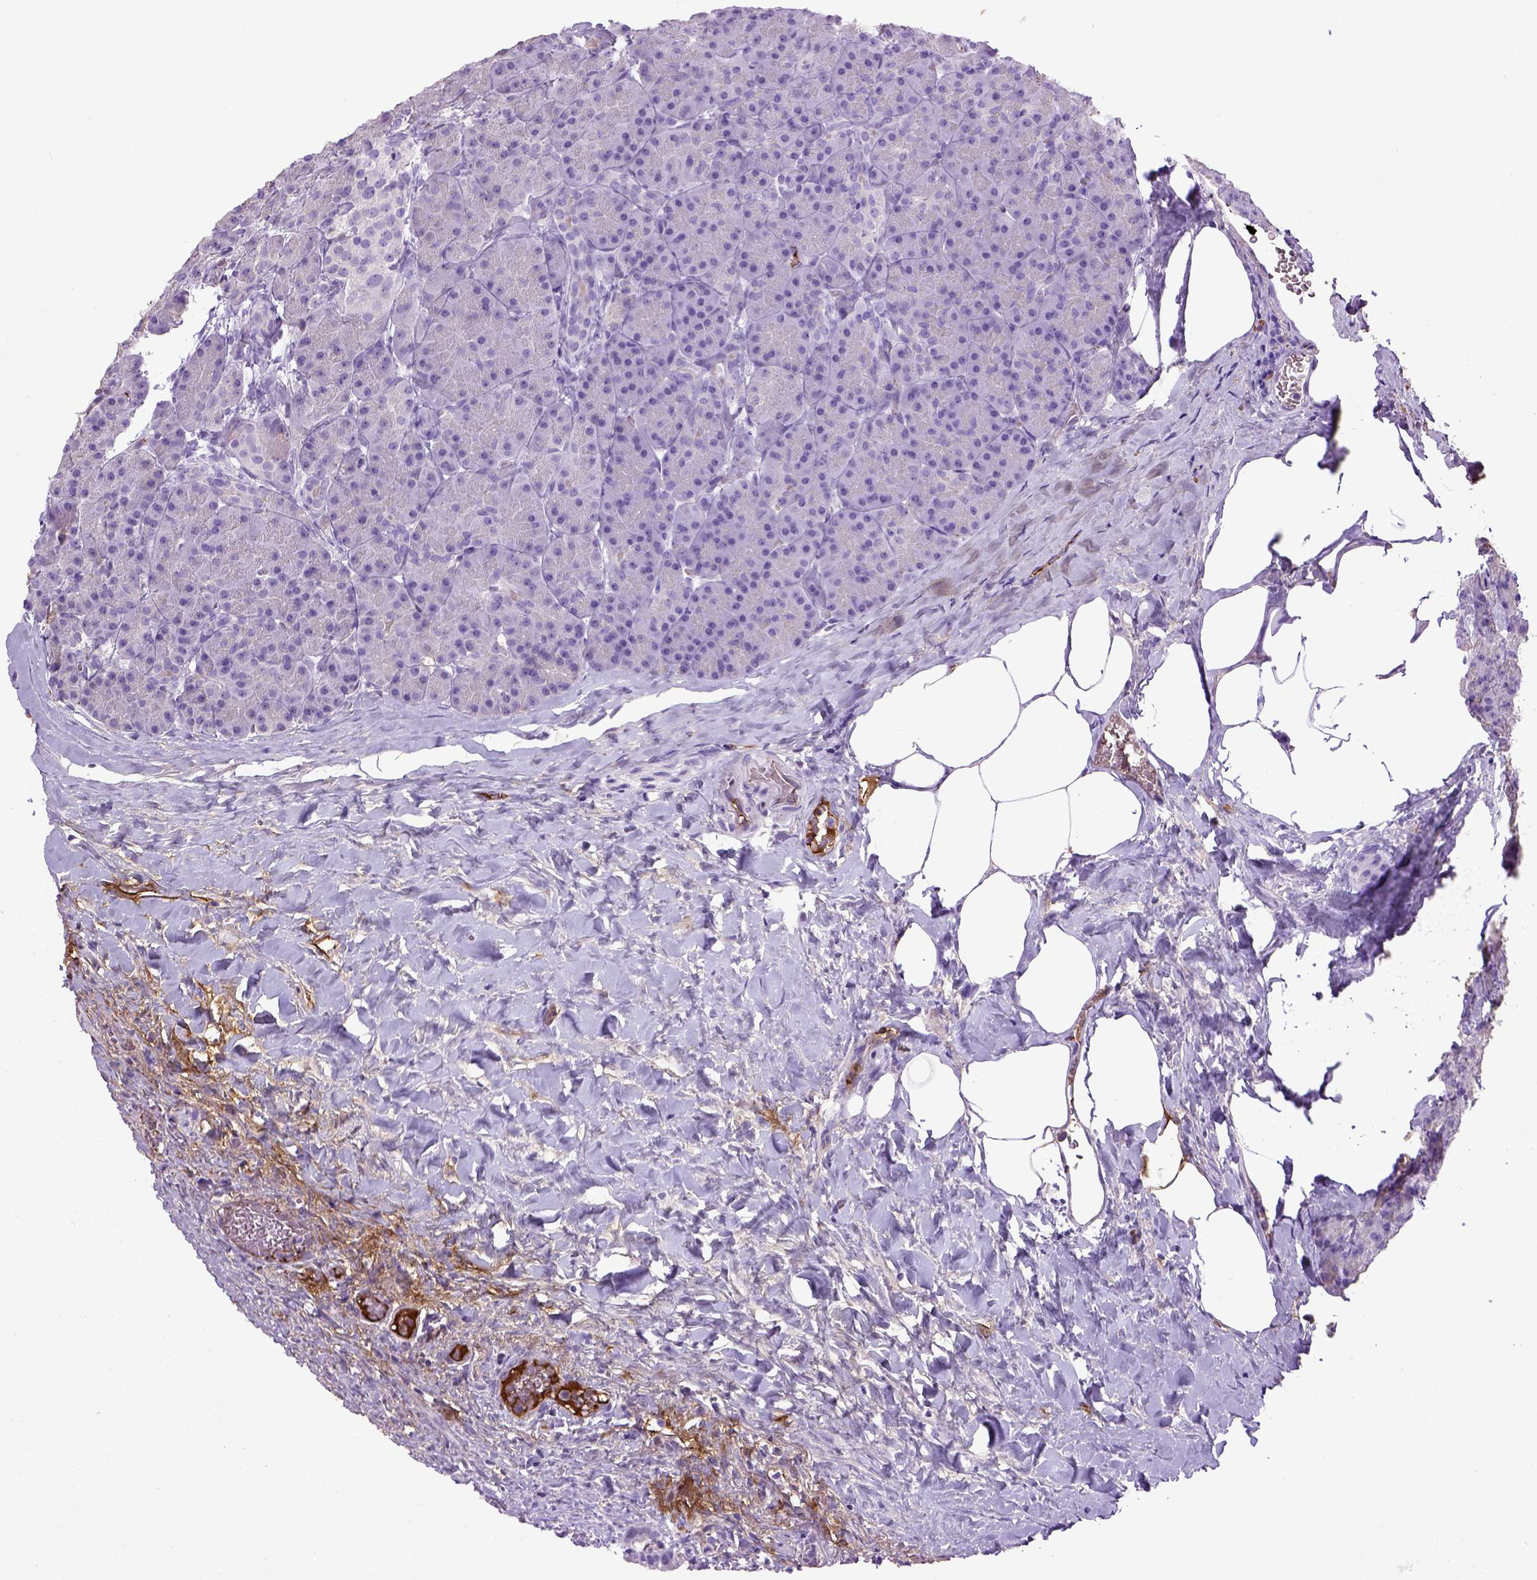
{"staining": {"intensity": "negative", "quantity": "none", "location": "none"}, "tissue": "pancreas", "cell_type": "Exocrine glandular cells", "image_type": "normal", "snomed": [{"axis": "morphology", "description": "Normal tissue, NOS"}, {"axis": "topography", "description": "Pancreas"}], "caption": "DAB (3,3'-diaminobenzidine) immunohistochemical staining of benign pancreas reveals no significant staining in exocrine glandular cells. (DAB immunohistochemistry (IHC), high magnification).", "gene": "ADAMTS8", "patient": {"sex": "male", "age": 57}}